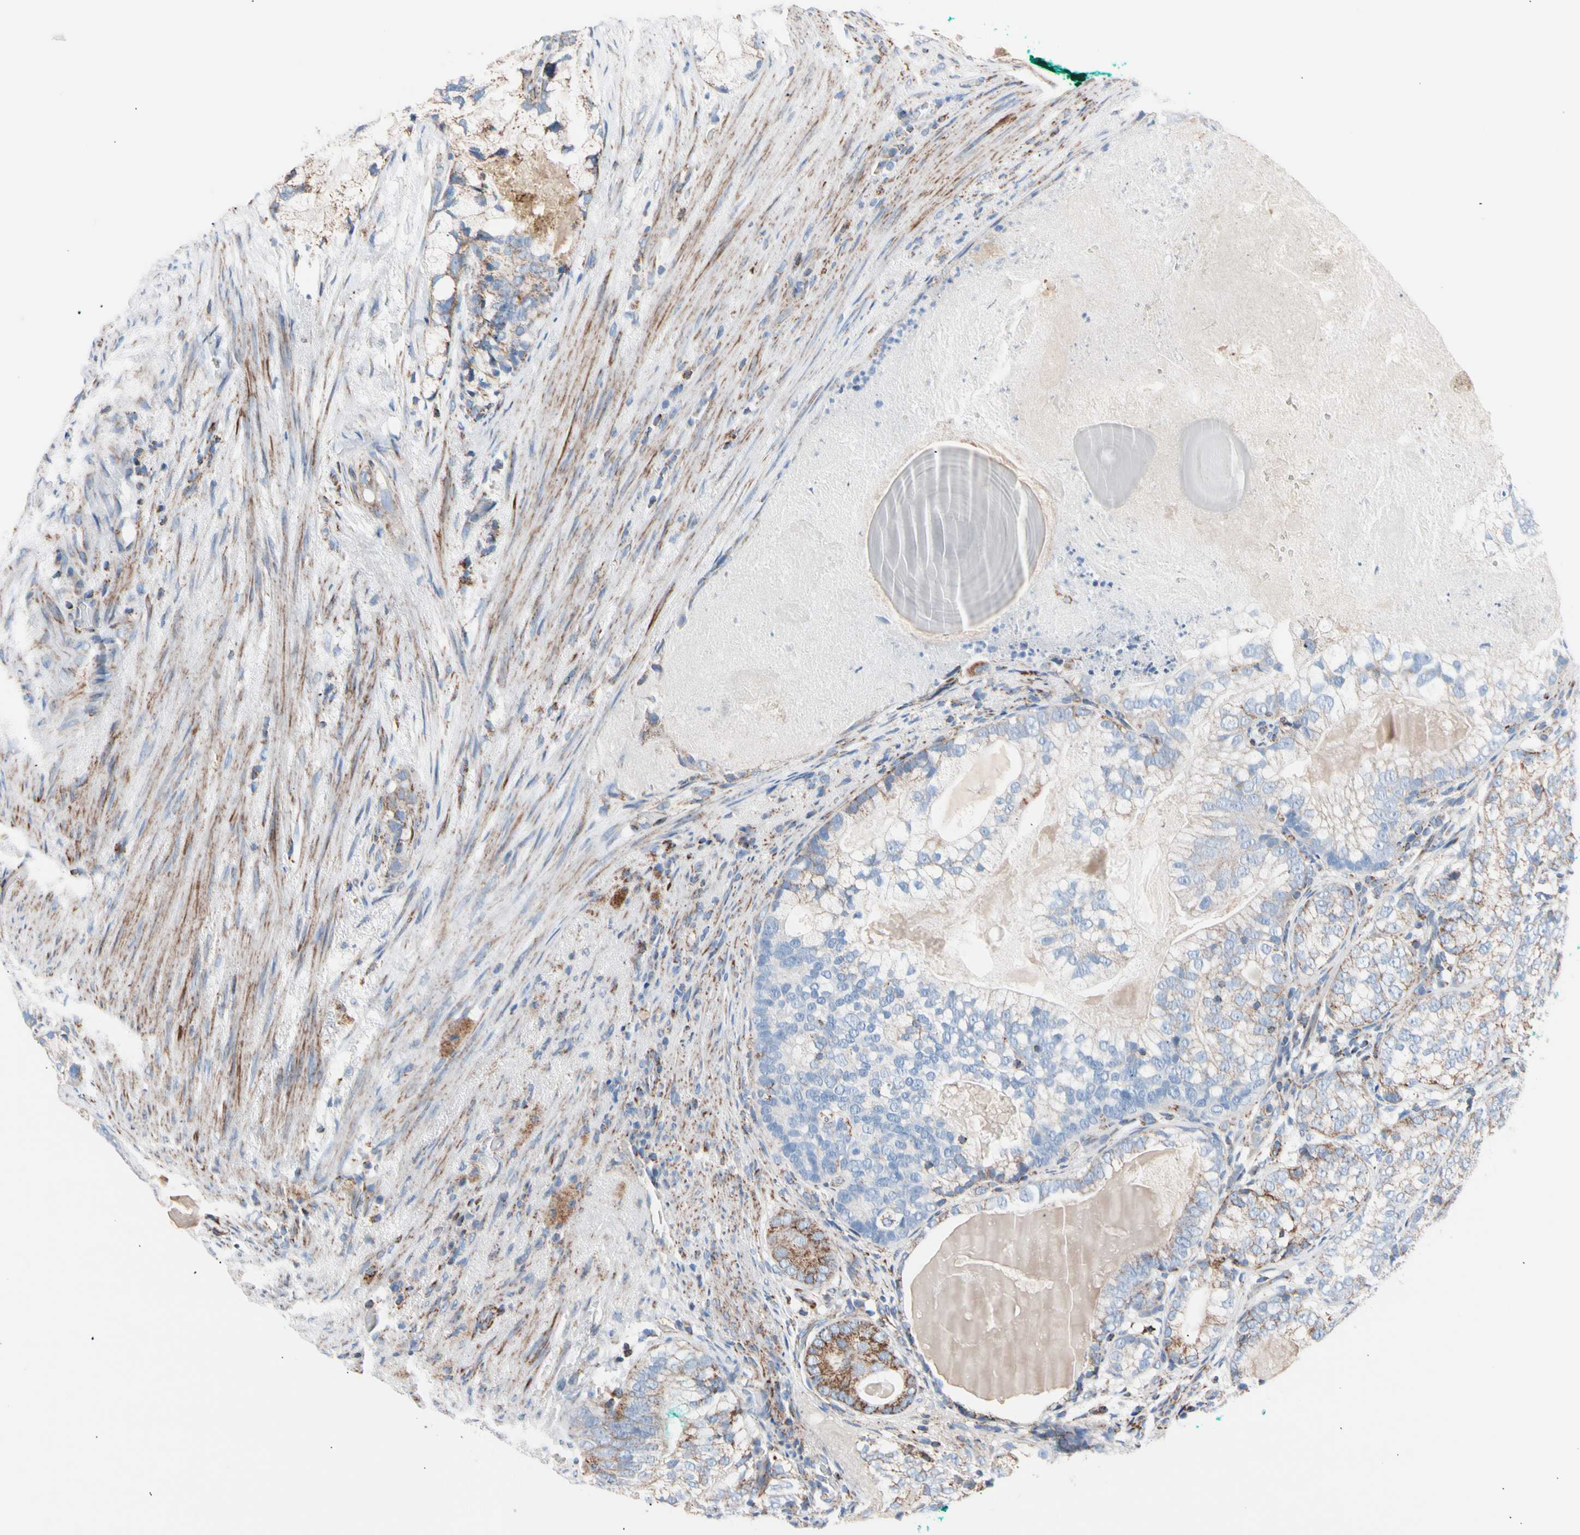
{"staining": {"intensity": "strong", "quantity": "<25%", "location": "cytoplasmic/membranous"}, "tissue": "prostate cancer", "cell_type": "Tumor cells", "image_type": "cancer", "snomed": [{"axis": "morphology", "description": "Adenocarcinoma, High grade"}, {"axis": "topography", "description": "Prostate"}], "caption": "DAB (3,3'-diaminobenzidine) immunohistochemical staining of prostate cancer displays strong cytoplasmic/membranous protein staining in approximately <25% of tumor cells. Nuclei are stained in blue.", "gene": "HK1", "patient": {"sex": "male", "age": 66}}